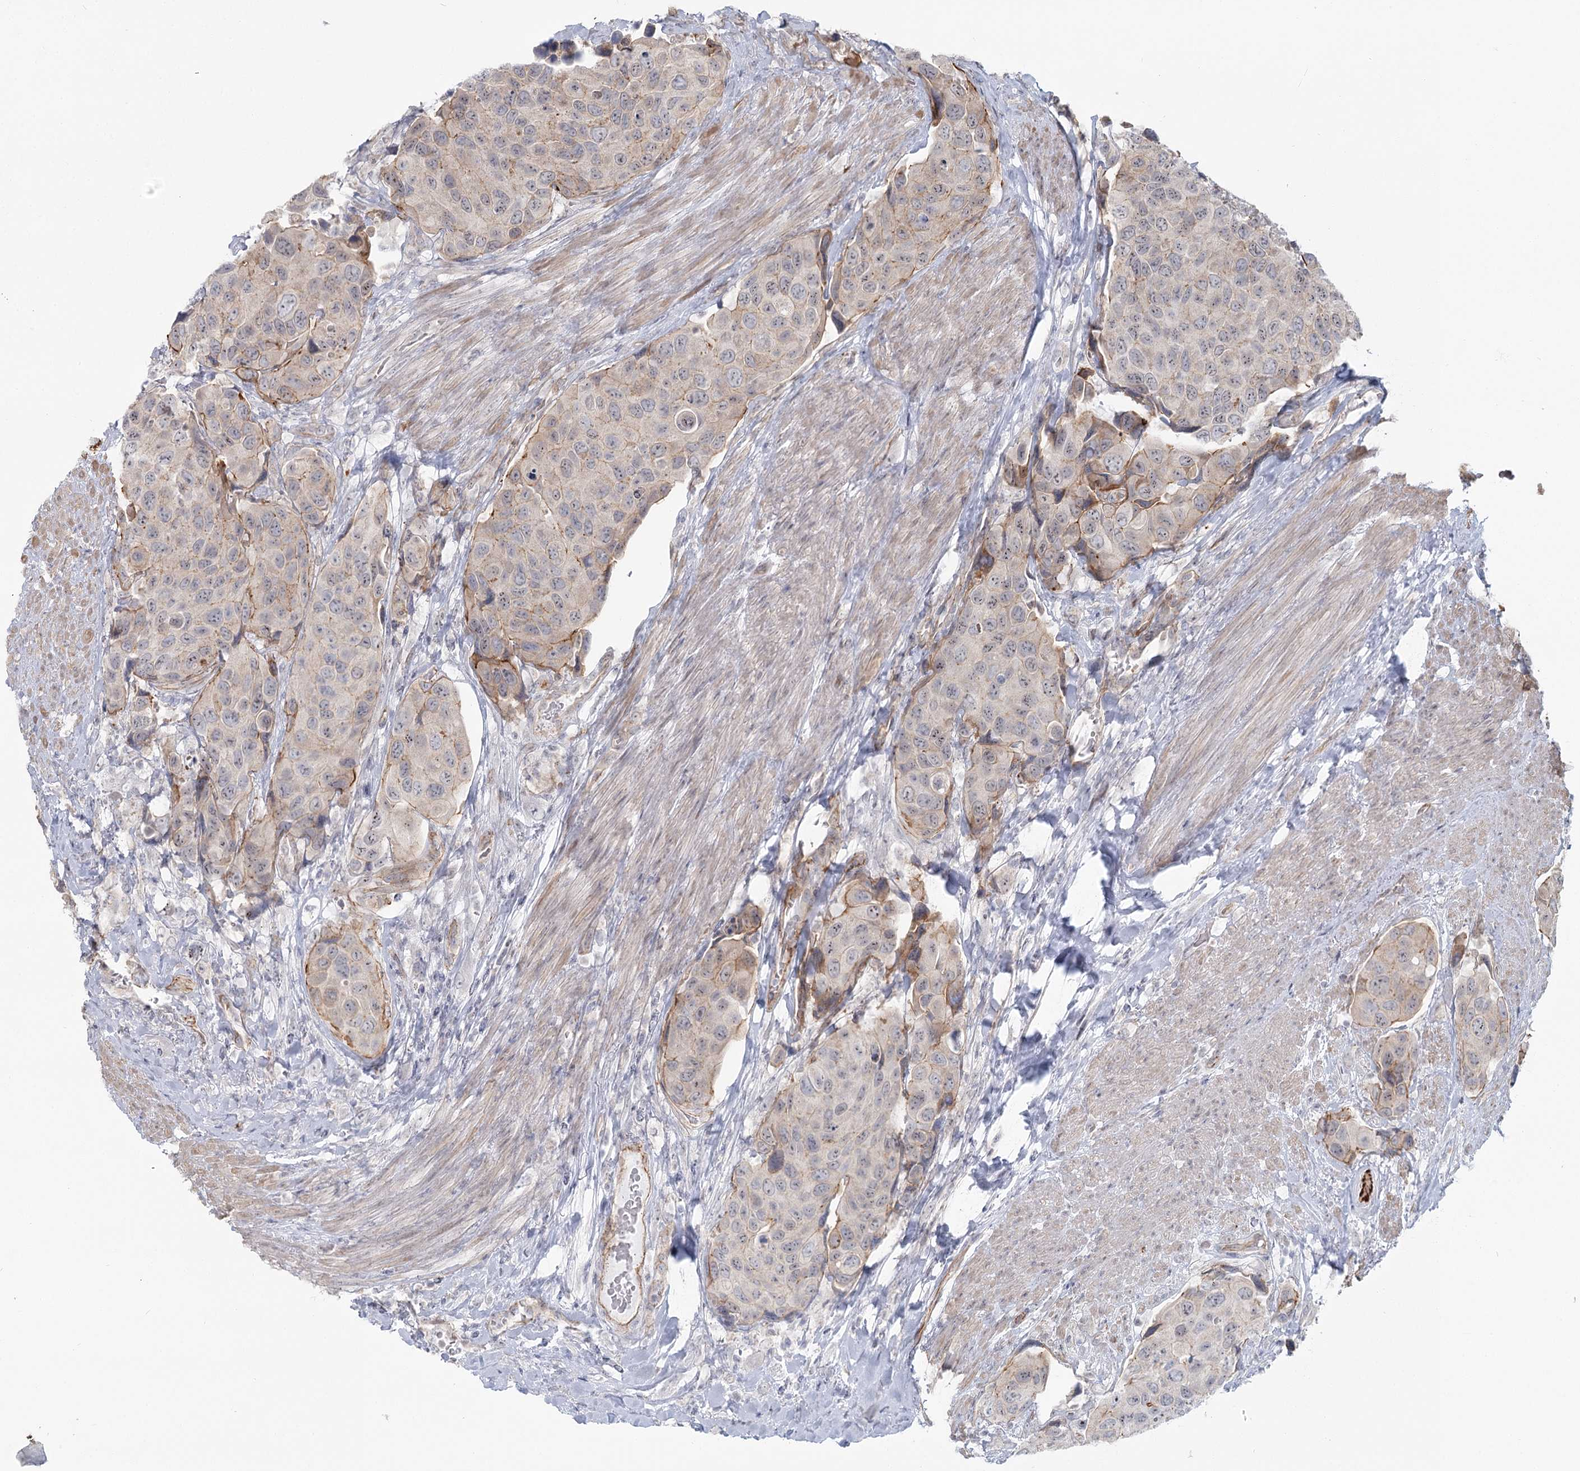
{"staining": {"intensity": "moderate", "quantity": "<25%", "location": "cytoplasmic/membranous"}, "tissue": "urothelial cancer", "cell_type": "Tumor cells", "image_type": "cancer", "snomed": [{"axis": "morphology", "description": "Urothelial carcinoma, High grade"}, {"axis": "topography", "description": "Urinary bladder"}], "caption": "This image shows high-grade urothelial carcinoma stained with IHC to label a protein in brown. The cytoplasmic/membranous of tumor cells show moderate positivity for the protein. Nuclei are counter-stained blue.", "gene": "ABHD8", "patient": {"sex": "male", "age": 74}}